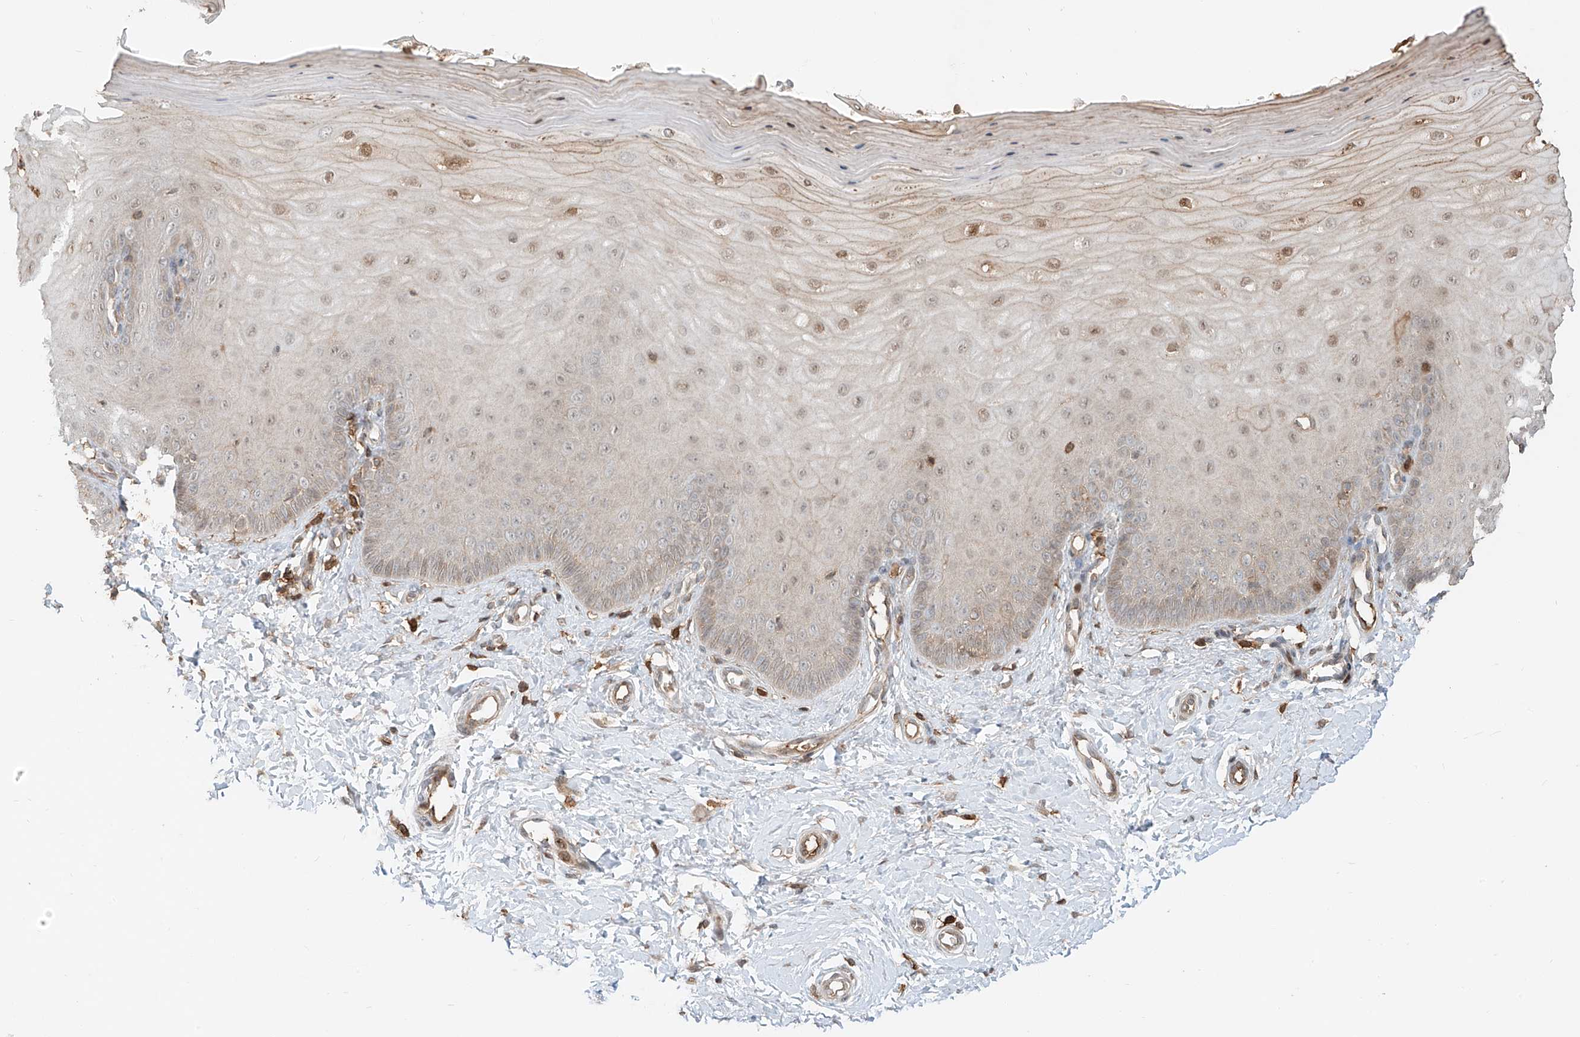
{"staining": {"intensity": "weak", "quantity": ">75%", "location": "cytoplasmic/membranous"}, "tissue": "cervix", "cell_type": "Glandular cells", "image_type": "normal", "snomed": [{"axis": "morphology", "description": "Normal tissue, NOS"}, {"axis": "topography", "description": "Cervix"}], "caption": "Human cervix stained with a protein marker demonstrates weak staining in glandular cells.", "gene": "CEP162", "patient": {"sex": "female", "age": 55}}